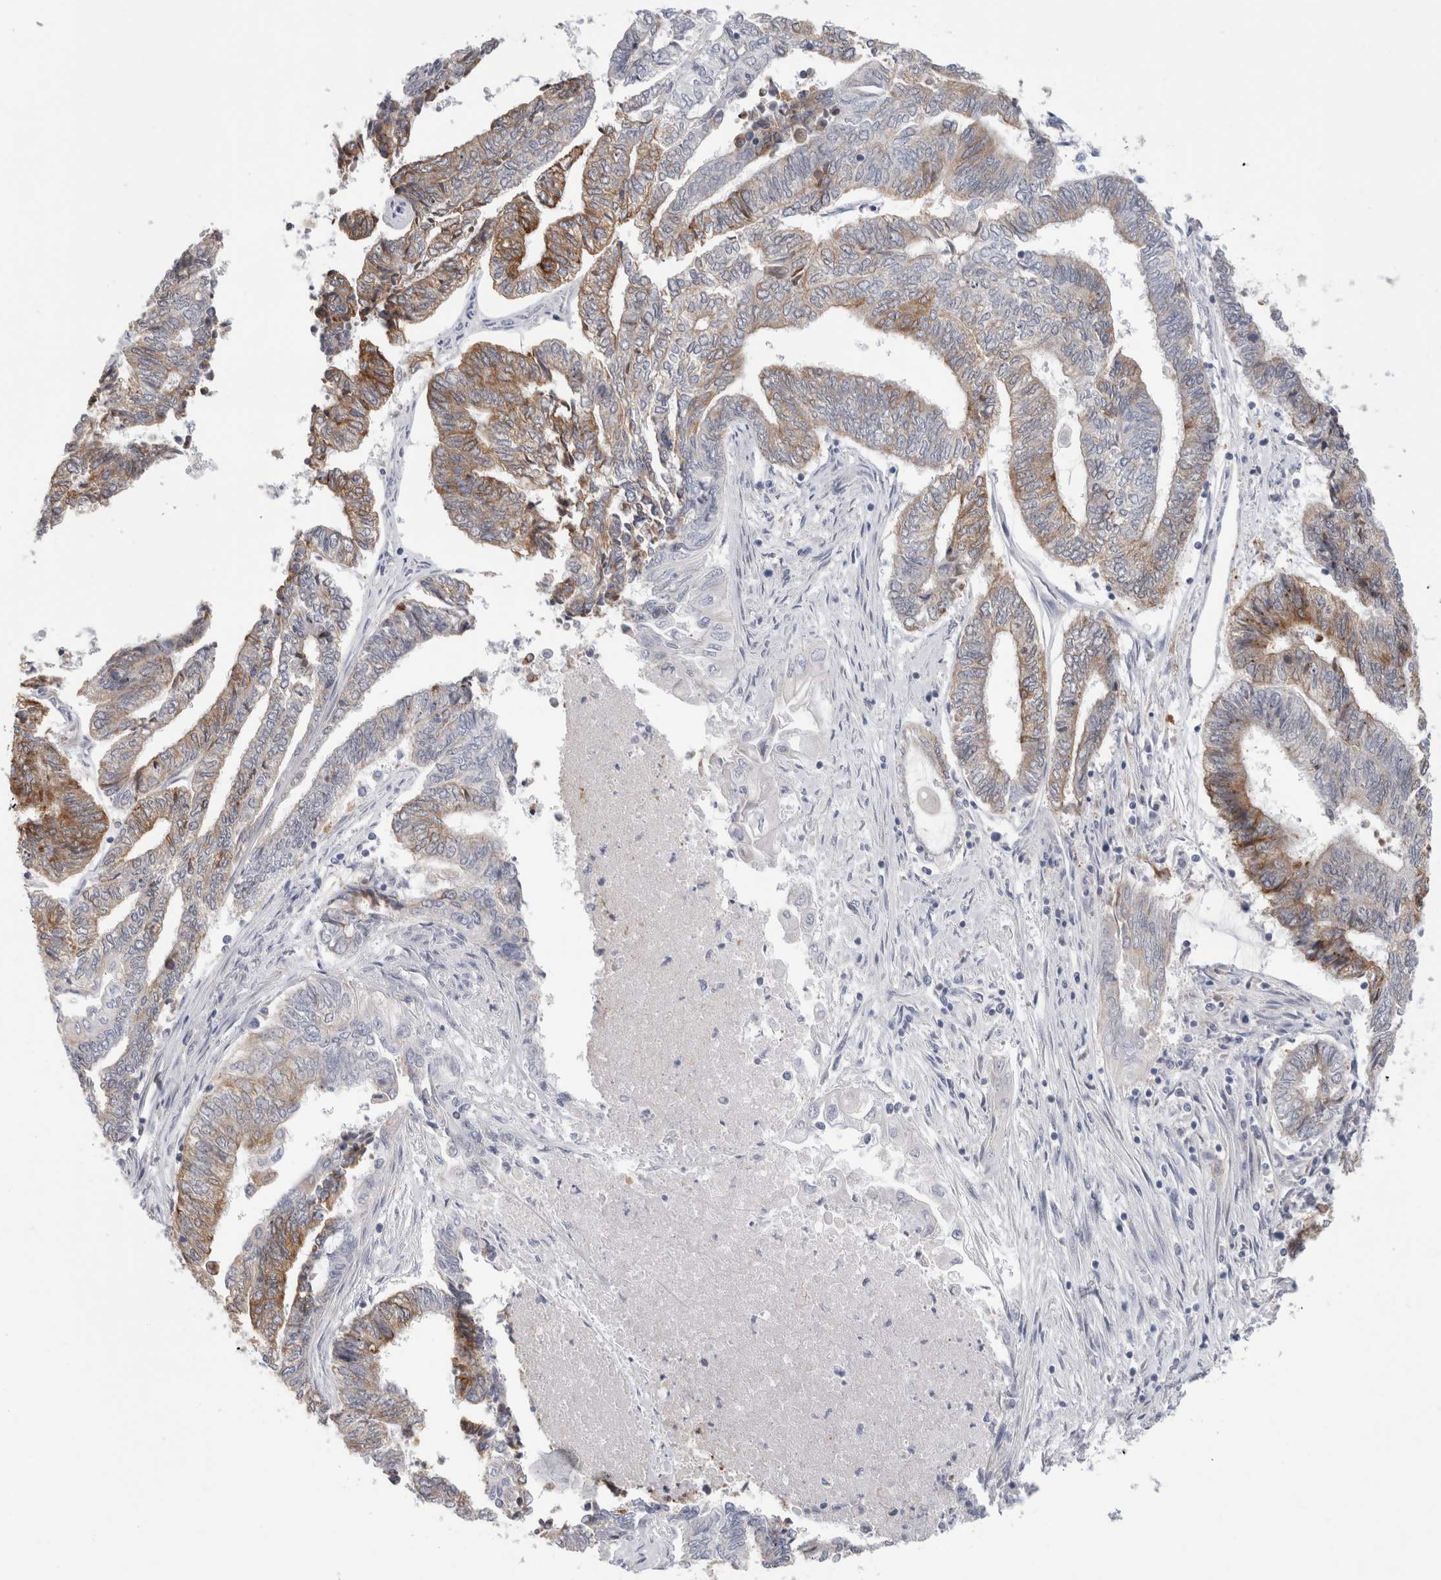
{"staining": {"intensity": "moderate", "quantity": "25%-75%", "location": "cytoplasmic/membranous"}, "tissue": "endometrial cancer", "cell_type": "Tumor cells", "image_type": "cancer", "snomed": [{"axis": "morphology", "description": "Adenocarcinoma, NOS"}, {"axis": "topography", "description": "Uterus"}, {"axis": "topography", "description": "Endometrium"}], "caption": "Human endometrial adenocarcinoma stained for a protein (brown) reveals moderate cytoplasmic/membranous positive staining in about 25%-75% of tumor cells.", "gene": "SYTL5", "patient": {"sex": "female", "age": 70}}